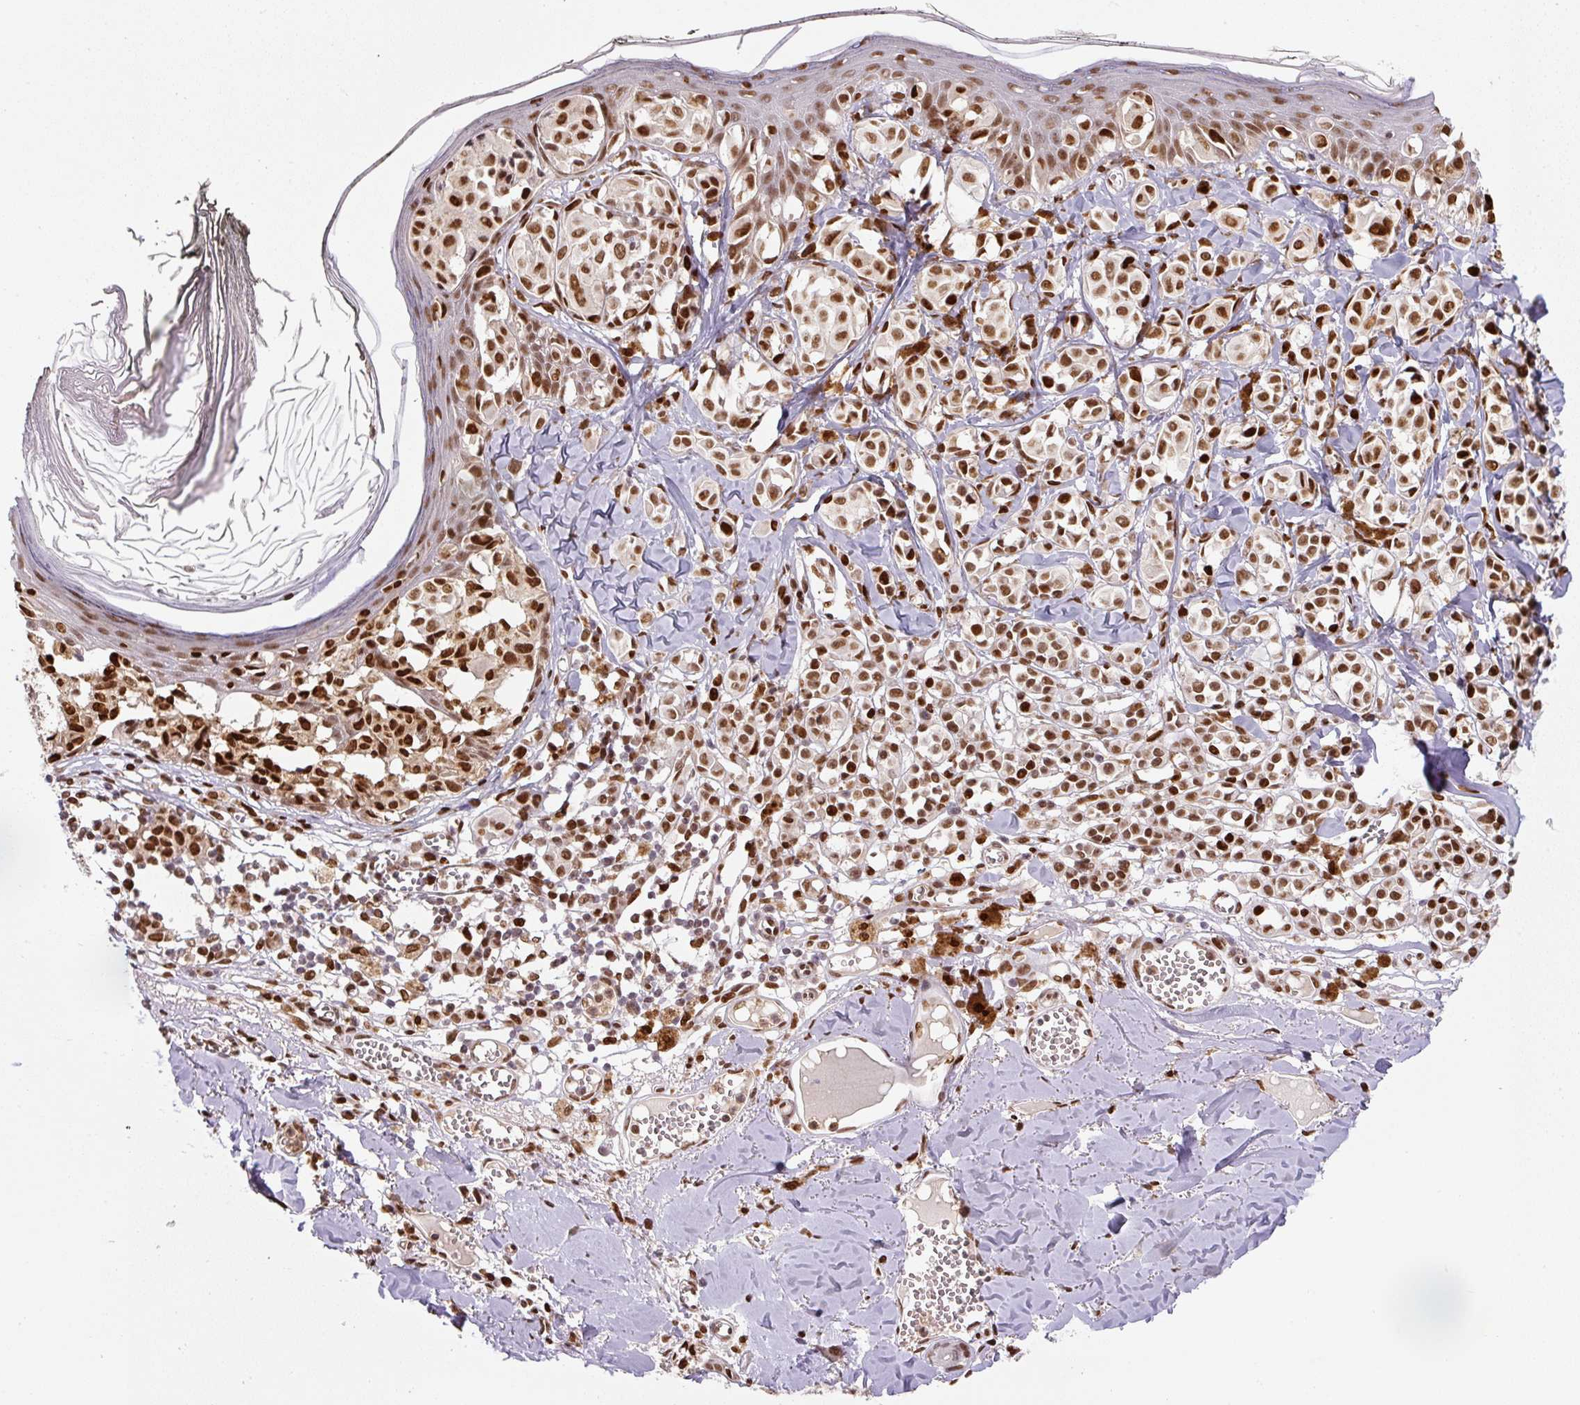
{"staining": {"intensity": "strong", "quantity": ">75%", "location": "nuclear"}, "tissue": "melanoma", "cell_type": "Tumor cells", "image_type": "cancer", "snomed": [{"axis": "morphology", "description": "Malignant melanoma, NOS"}, {"axis": "topography", "description": "Skin"}], "caption": "DAB (3,3'-diaminobenzidine) immunohistochemical staining of malignant melanoma exhibits strong nuclear protein staining in approximately >75% of tumor cells.", "gene": "PYDC2", "patient": {"sex": "female", "age": 43}}